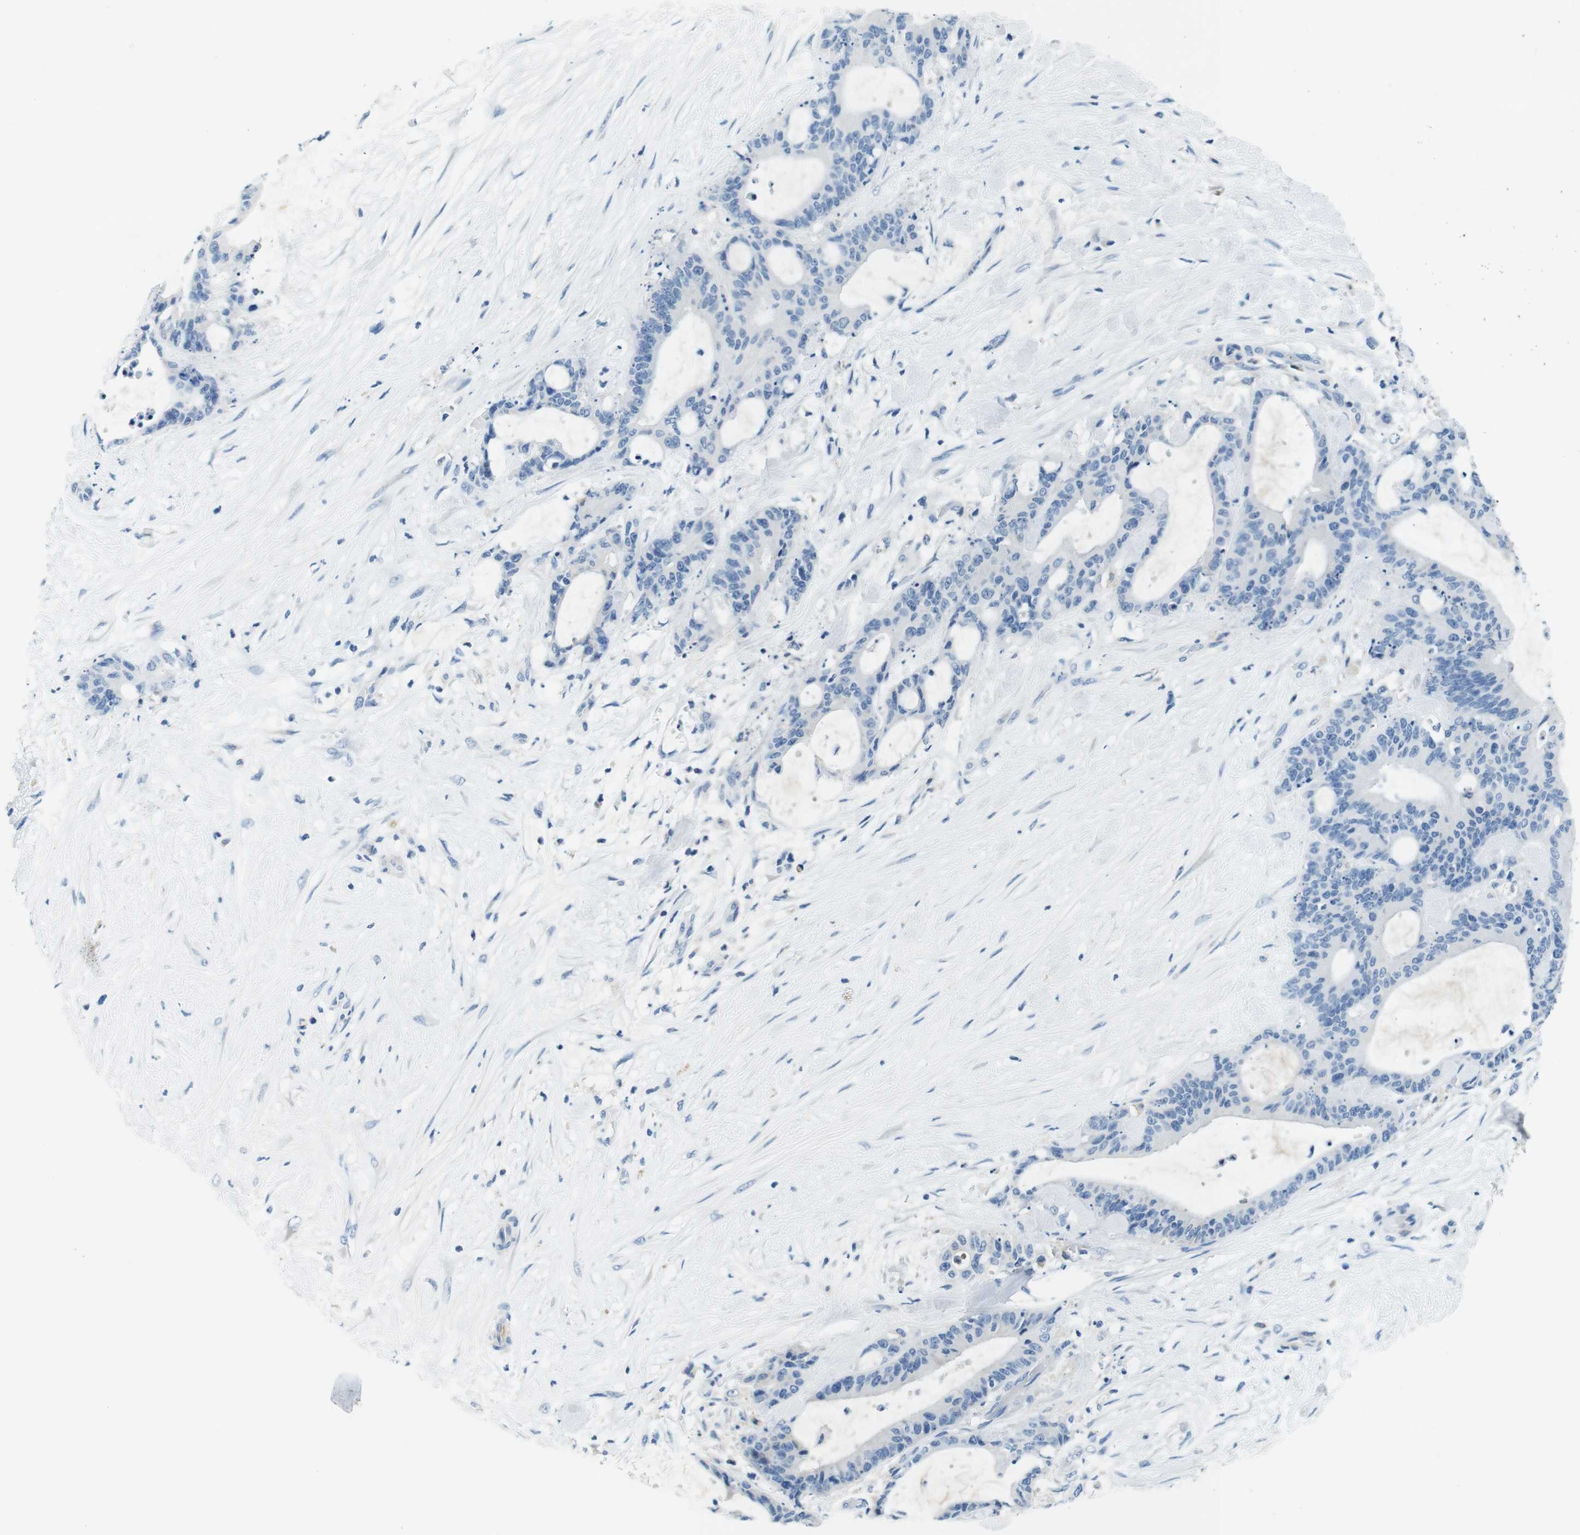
{"staining": {"intensity": "negative", "quantity": "none", "location": "none"}, "tissue": "liver cancer", "cell_type": "Tumor cells", "image_type": "cancer", "snomed": [{"axis": "morphology", "description": "Cholangiocarcinoma"}, {"axis": "topography", "description": "Liver"}], "caption": "Immunohistochemistry (IHC) of liver cancer displays no positivity in tumor cells.", "gene": "IGHD", "patient": {"sex": "female", "age": 73}}